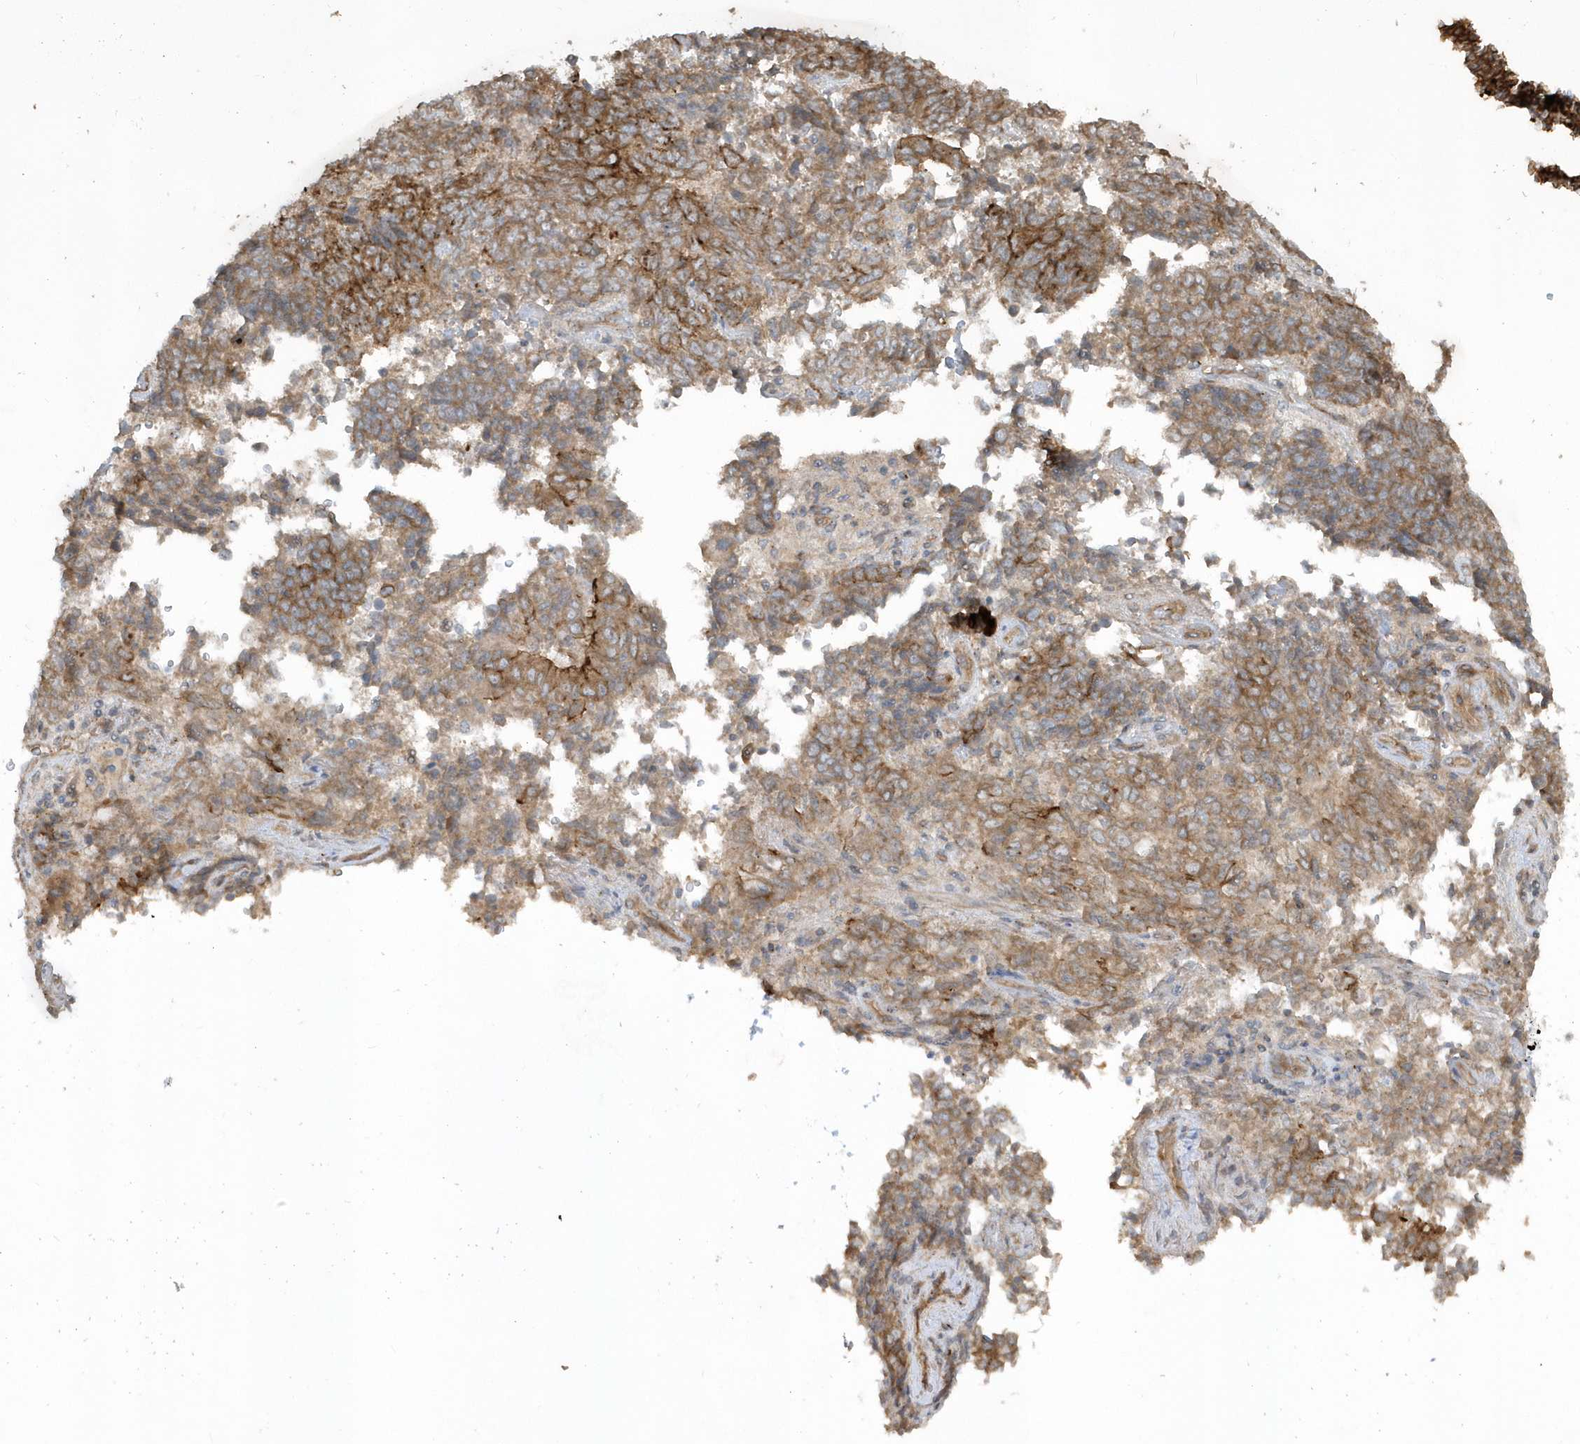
{"staining": {"intensity": "moderate", "quantity": ">75%", "location": "cytoplasmic/membranous"}, "tissue": "endometrial cancer", "cell_type": "Tumor cells", "image_type": "cancer", "snomed": [{"axis": "morphology", "description": "Adenocarcinoma, NOS"}, {"axis": "topography", "description": "Endometrium"}], "caption": "An immunohistochemistry image of neoplastic tissue is shown. Protein staining in brown labels moderate cytoplasmic/membranous positivity in adenocarcinoma (endometrial) within tumor cells. (DAB (3,3'-diaminobenzidine) IHC, brown staining for protein, blue staining for nuclei).", "gene": "STIM2", "patient": {"sex": "female", "age": 80}}